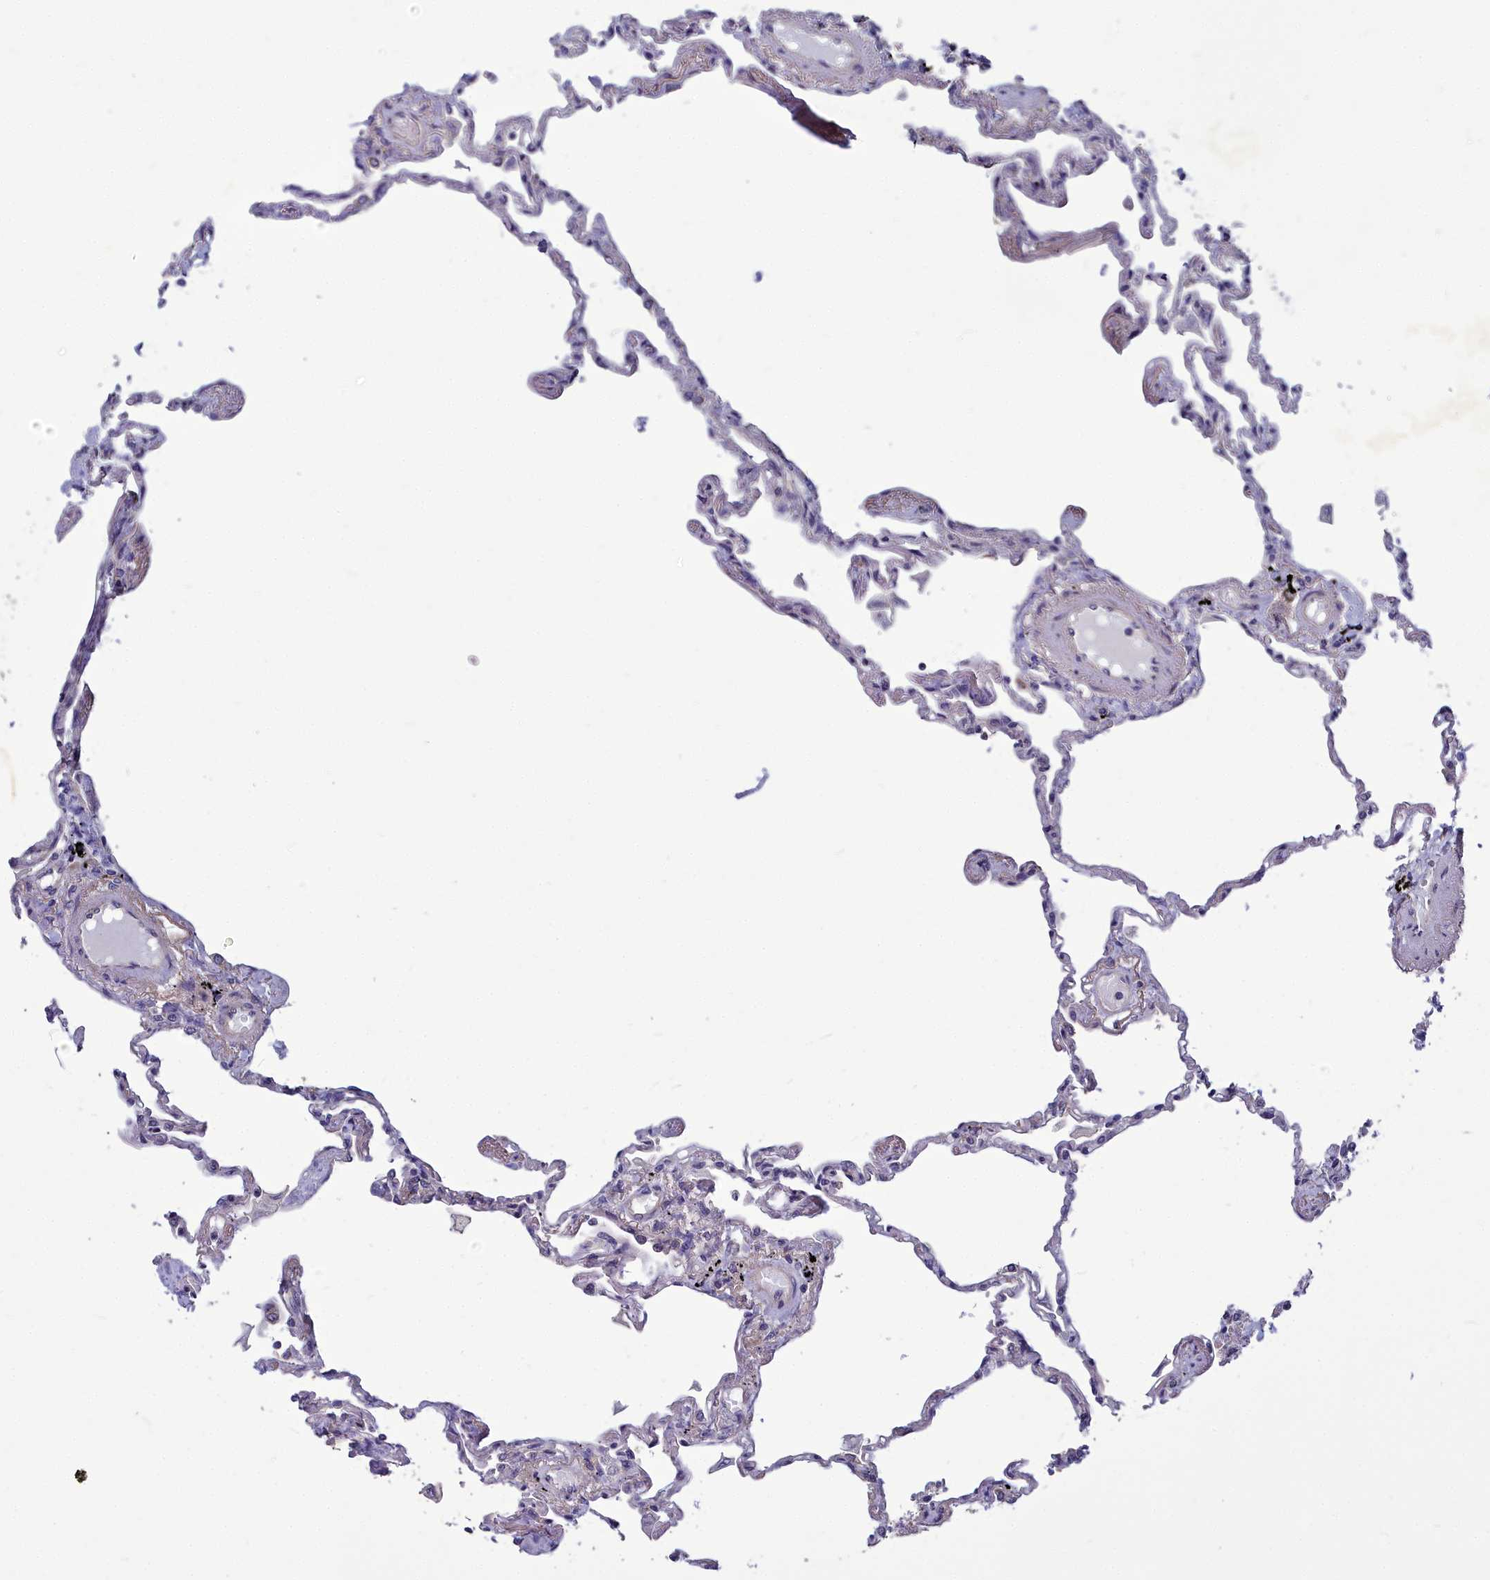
{"staining": {"intensity": "negative", "quantity": "none", "location": "none"}, "tissue": "lung", "cell_type": "Alveolar cells", "image_type": "normal", "snomed": [{"axis": "morphology", "description": "Normal tissue, NOS"}, {"axis": "topography", "description": "Lung"}], "caption": "Lung was stained to show a protein in brown. There is no significant staining in alveolar cells.", "gene": "COX20", "patient": {"sex": "female", "age": 67}}